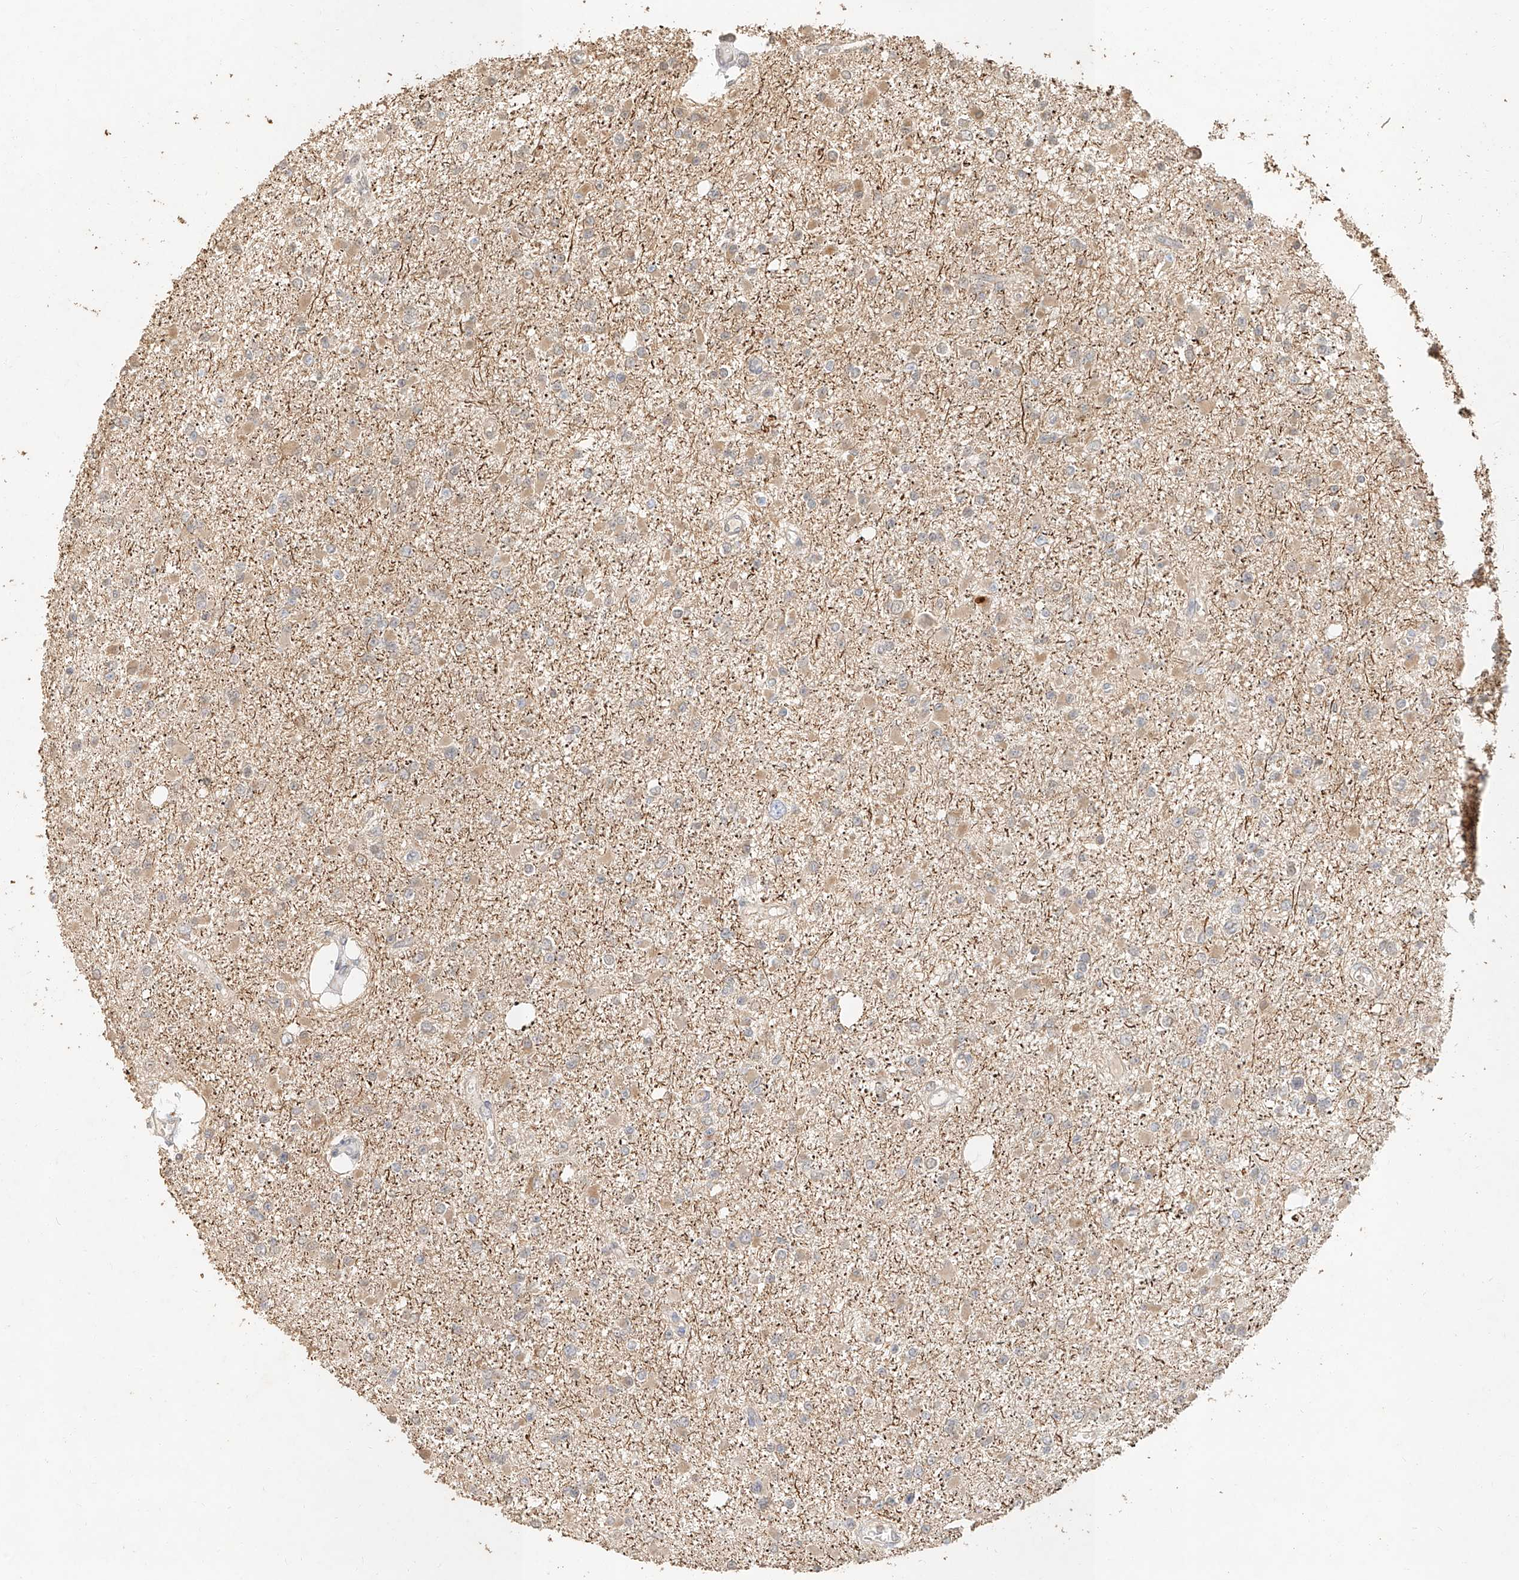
{"staining": {"intensity": "weak", "quantity": ">75%", "location": "cytoplasmic/membranous"}, "tissue": "glioma", "cell_type": "Tumor cells", "image_type": "cancer", "snomed": [{"axis": "morphology", "description": "Glioma, malignant, Low grade"}, {"axis": "topography", "description": "Brain"}], "caption": "Brown immunohistochemical staining in human glioma reveals weak cytoplasmic/membranous positivity in approximately >75% of tumor cells.", "gene": "NAP1L1", "patient": {"sex": "female", "age": 22}}